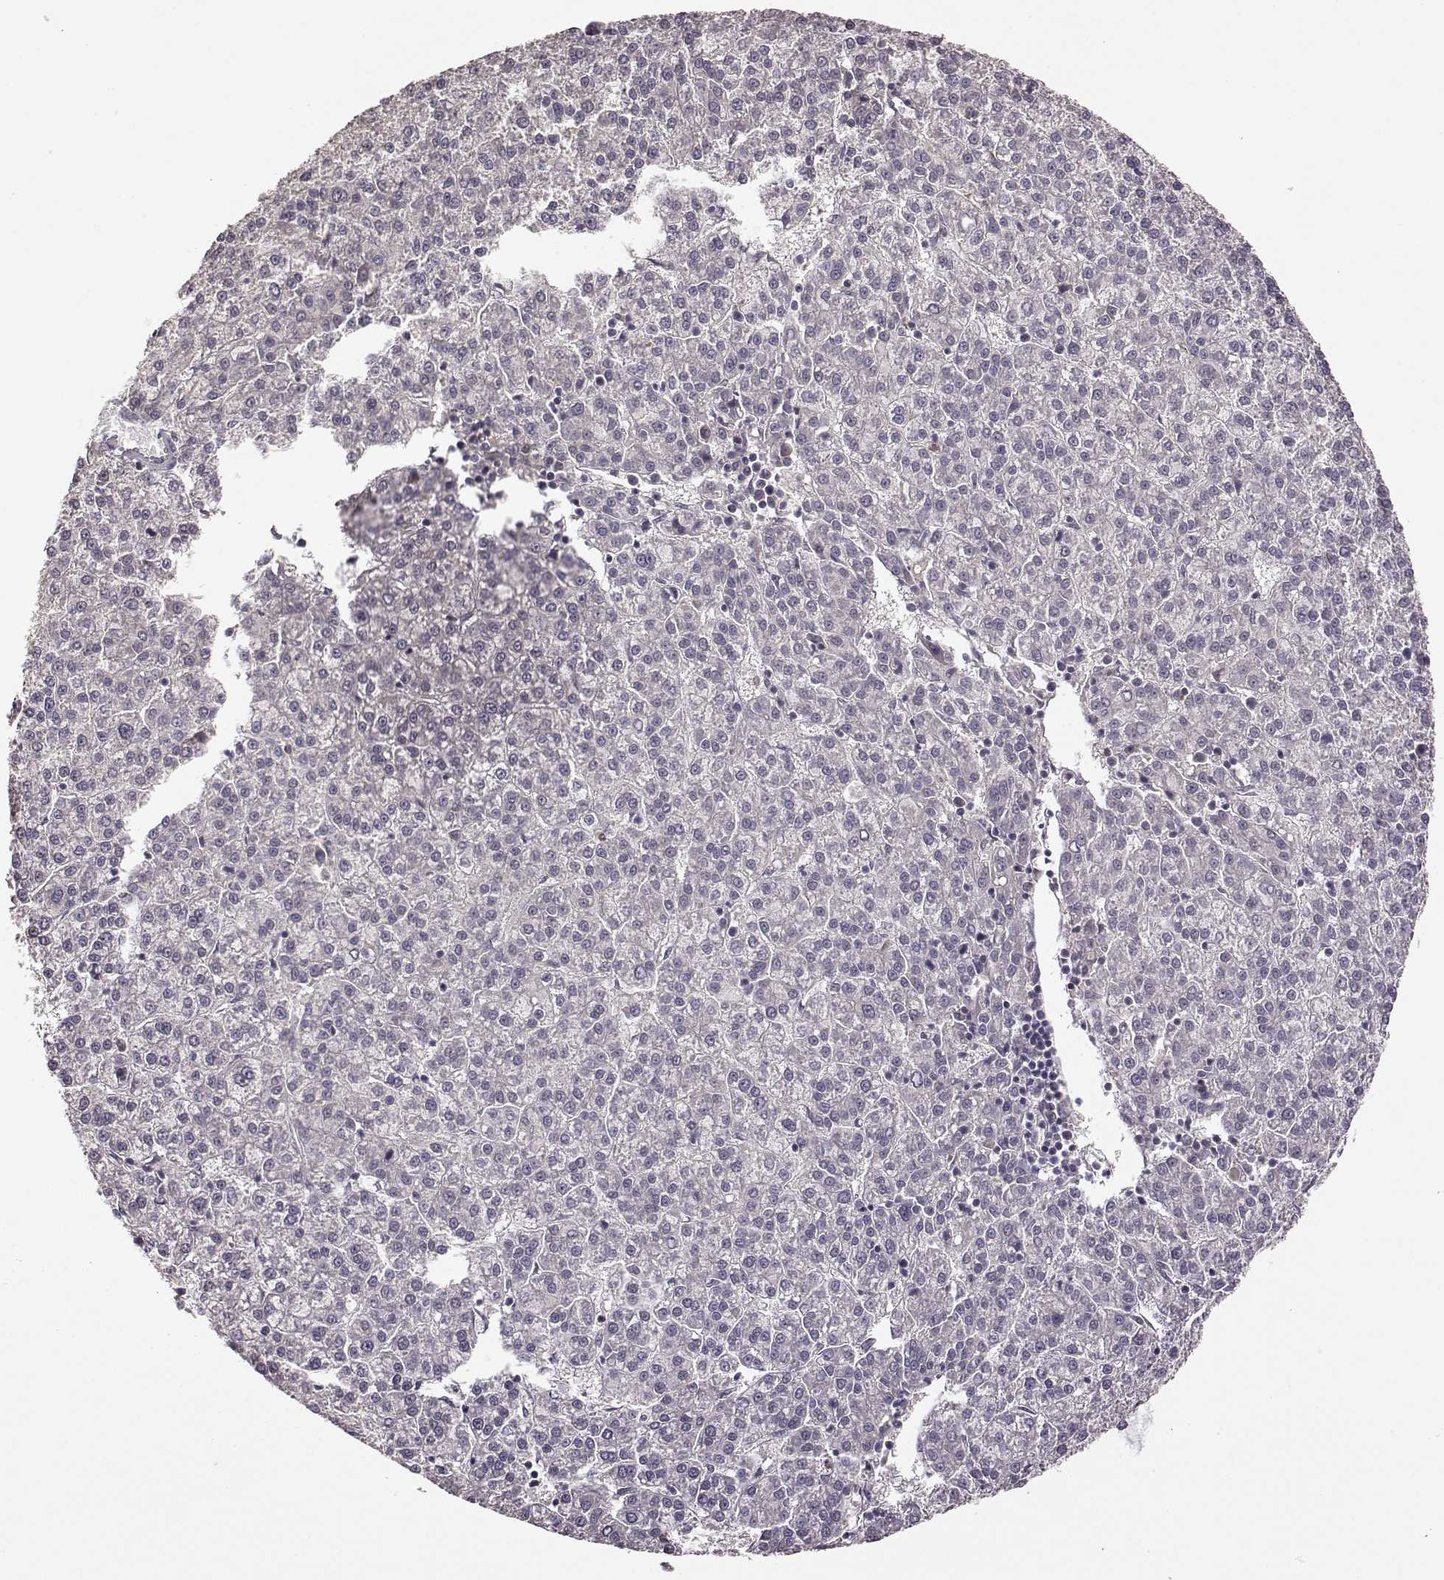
{"staining": {"intensity": "negative", "quantity": "none", "location": "none"}, "tissue": "liver cancer", "cell_type": "Tumor cells", "image_type": "cancer", "snomed": [{"axis": "morphology", "description": "Carcinoma, Hepatocellular, NOS"}, {"axis": "topography", "description": "Liver"}], "caption": "High magnification brightfield microscopy of liver cancer stained with DAB (3,3'-diaminobenzidine) (brown) and counterstained with hematoxylin (blue): tumor cells show no significant positivity.", "gene": "CRB1", "patient": {"sex": "female", "age": 58}}